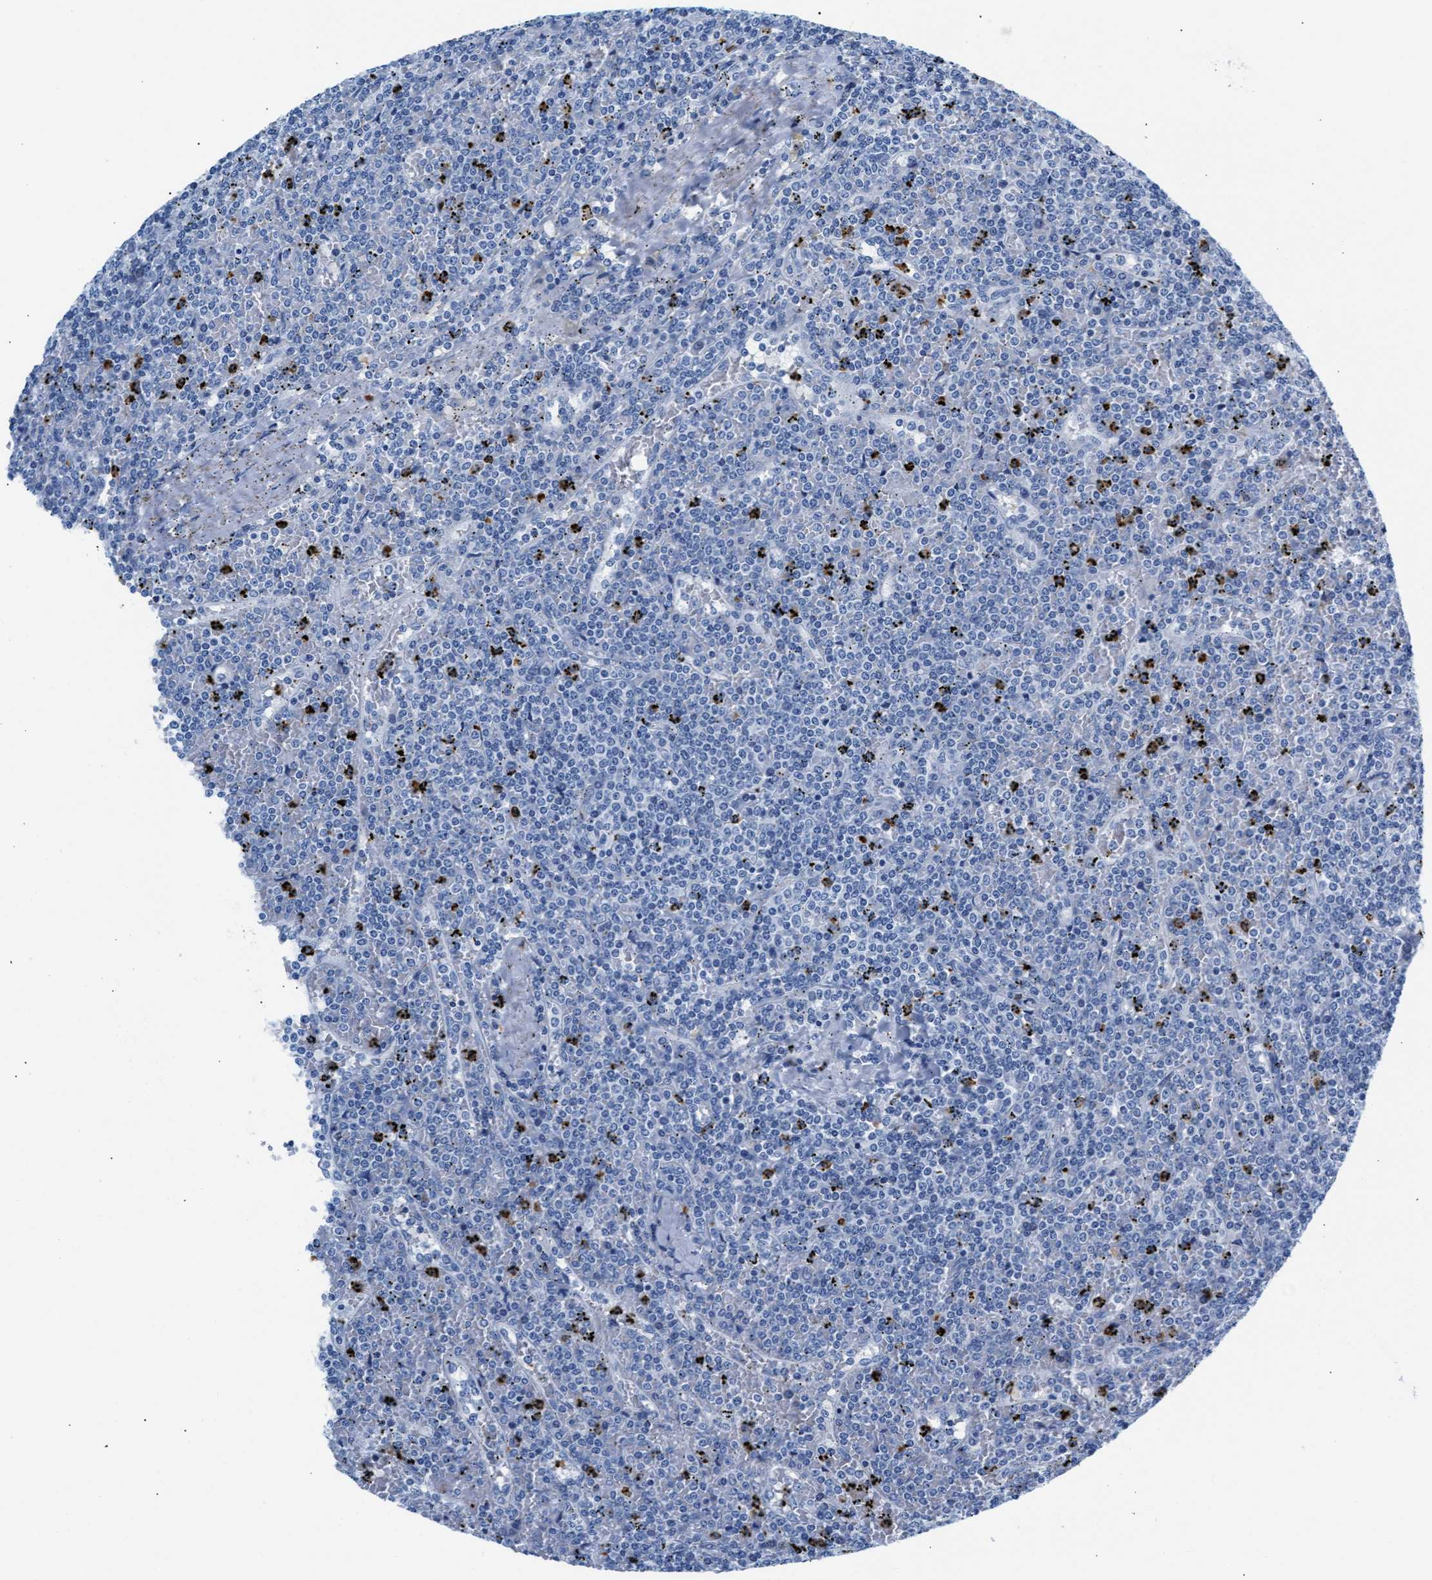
{"staining": {"intensity": "negative", "quantity": "none", "location": "none"}, "tissue": "lymphoma", "cell_type": "Tumor cells", "image_type": "cancer", "snomed": [{"axis": "morphology", "description": "Malignant lymphoma, non-Hodgkin's type, Low grade"}, {"axis": "topography", "description": "Spleen"}], "caption": "Malignant lymphoma, non-Hodgkin's type (low-grade) was stained to show a protein in brown. There is no significant positivity in tumor cells.", "gene": "MMP8", "patient": {"sex": "female", "age": 19}}